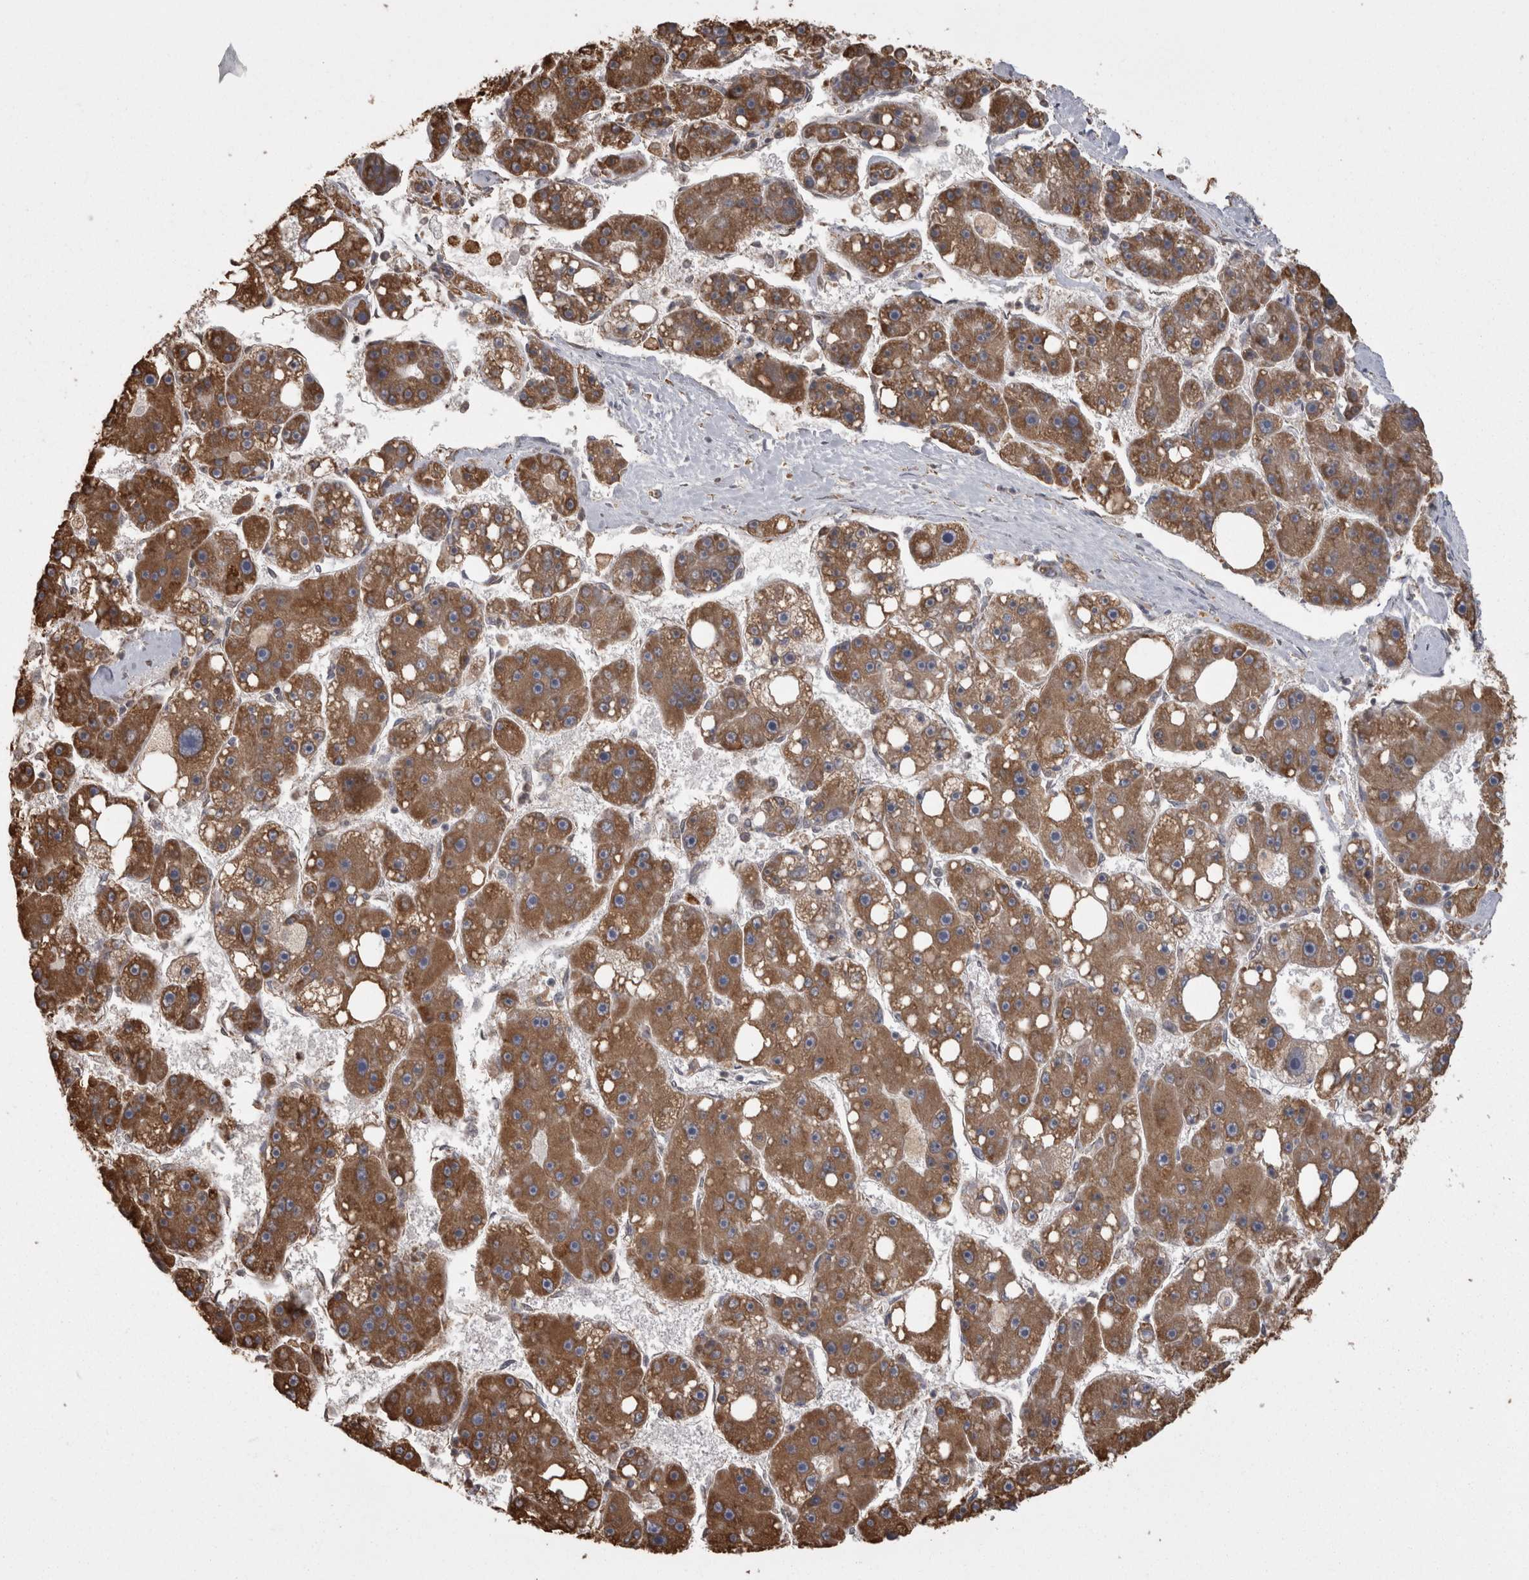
{"staining": {"intensity": "strong", "quantity": ">75%", "location": "cytoplasmic/membranous"}, "tissue": "liver cancer", "cell_type": "Tumor cells", "image_type": "cancer", "snomed": [{"axis": "morphology", "description": "Carcinoma, Hepatocellular, NOS"}, {"axis": "topography", "description": "Liver"}], "caption": "An image of human liver cancer stained for a protein reveals strong cytoplasmic/membranous brown staining in tumor cells.", "gene": "PON2", "patient": {"sex": "female", "age": 61}}